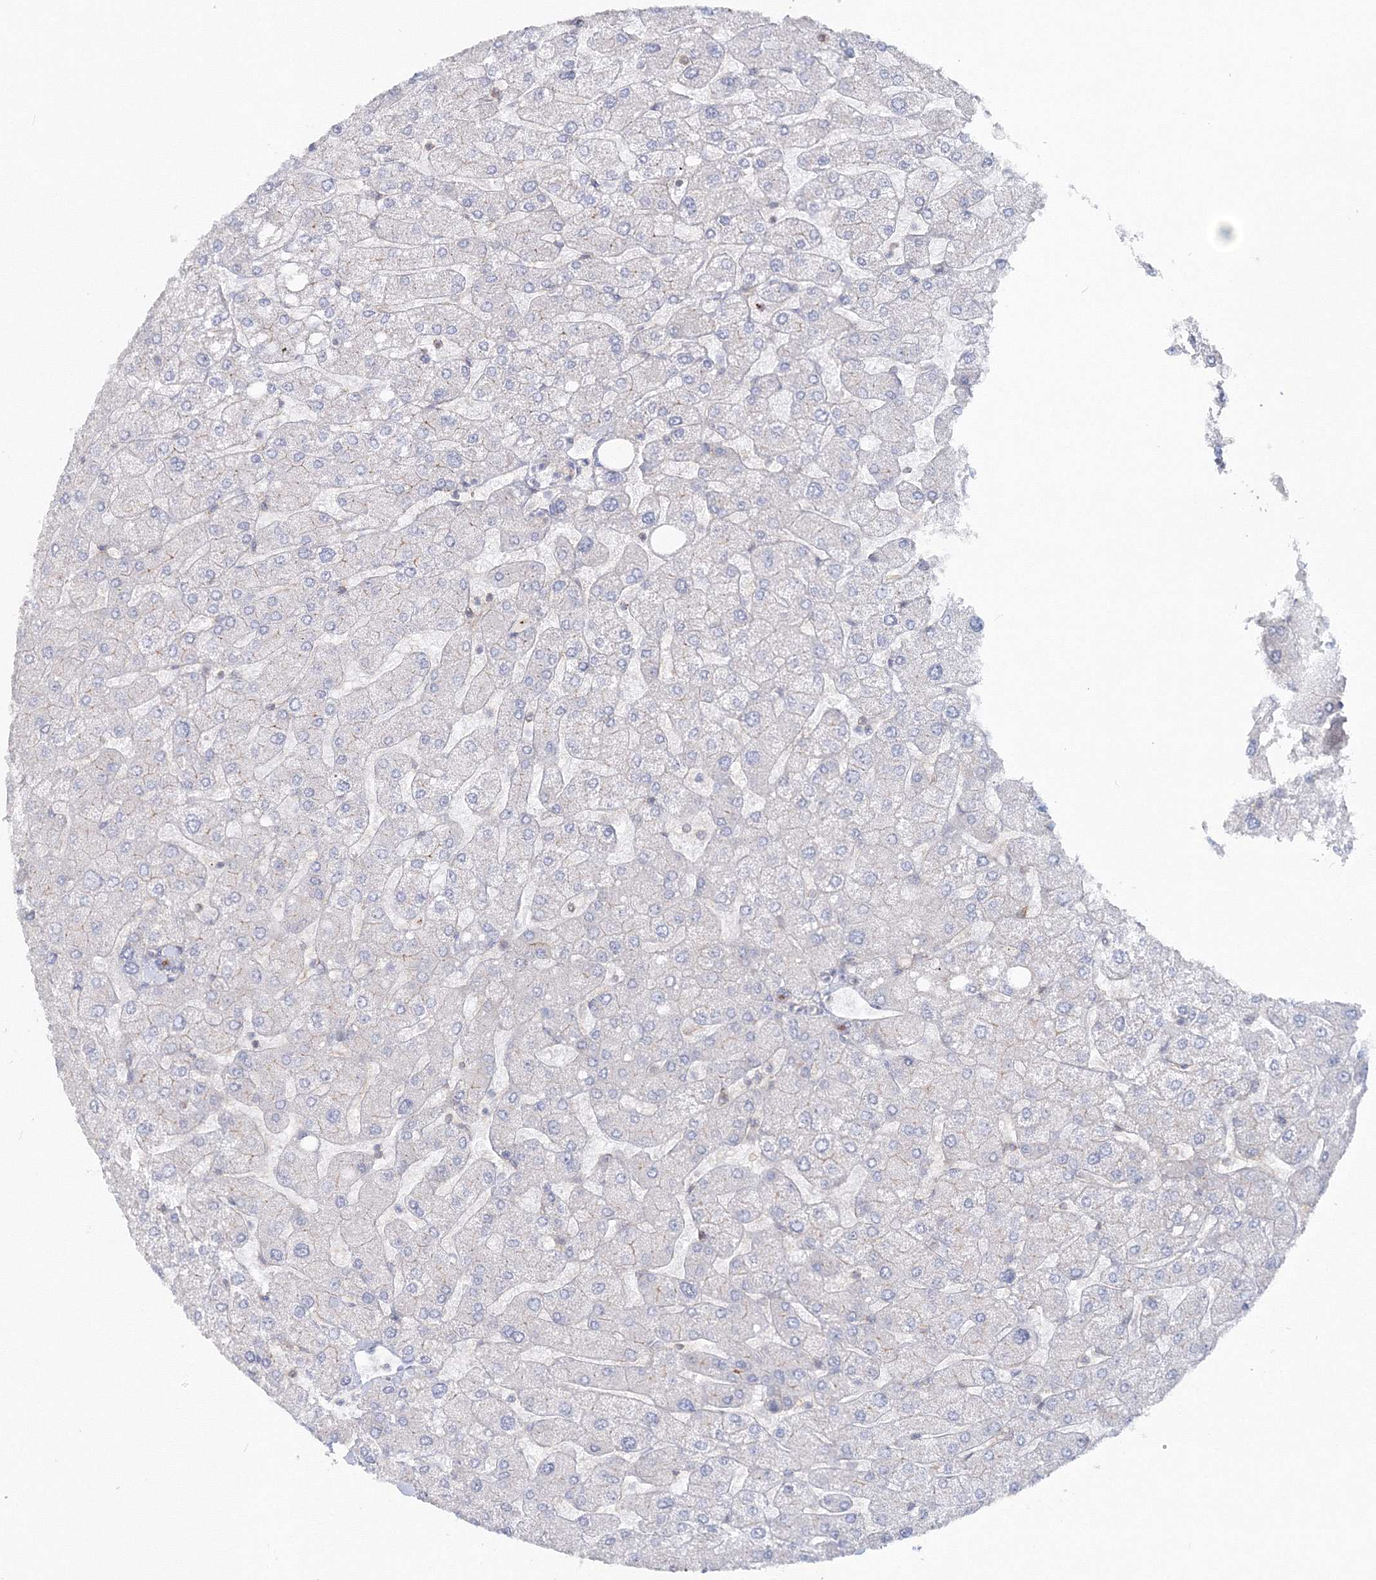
{"staining": {"intensity": "moderate", "quantity": "<25%", "location": "cytoplasmic/membranous"}, "tissue": "liver", "cell_type": "Cholangiocytes", "image_type": "normal", "snomed": [{"axis": "morphology", "description": "Normal tissue, NOS"}, {"axis": "topography", "description": "Liver"}], "caption": "This is an image of immunohistochemistry (IHC) staining of normal liver, which shows moderate staining in the cytoplasmic/membranous of cholangiocytes.", "gene": "GGA2", "patient": {"sex": "male", "age": 55}}